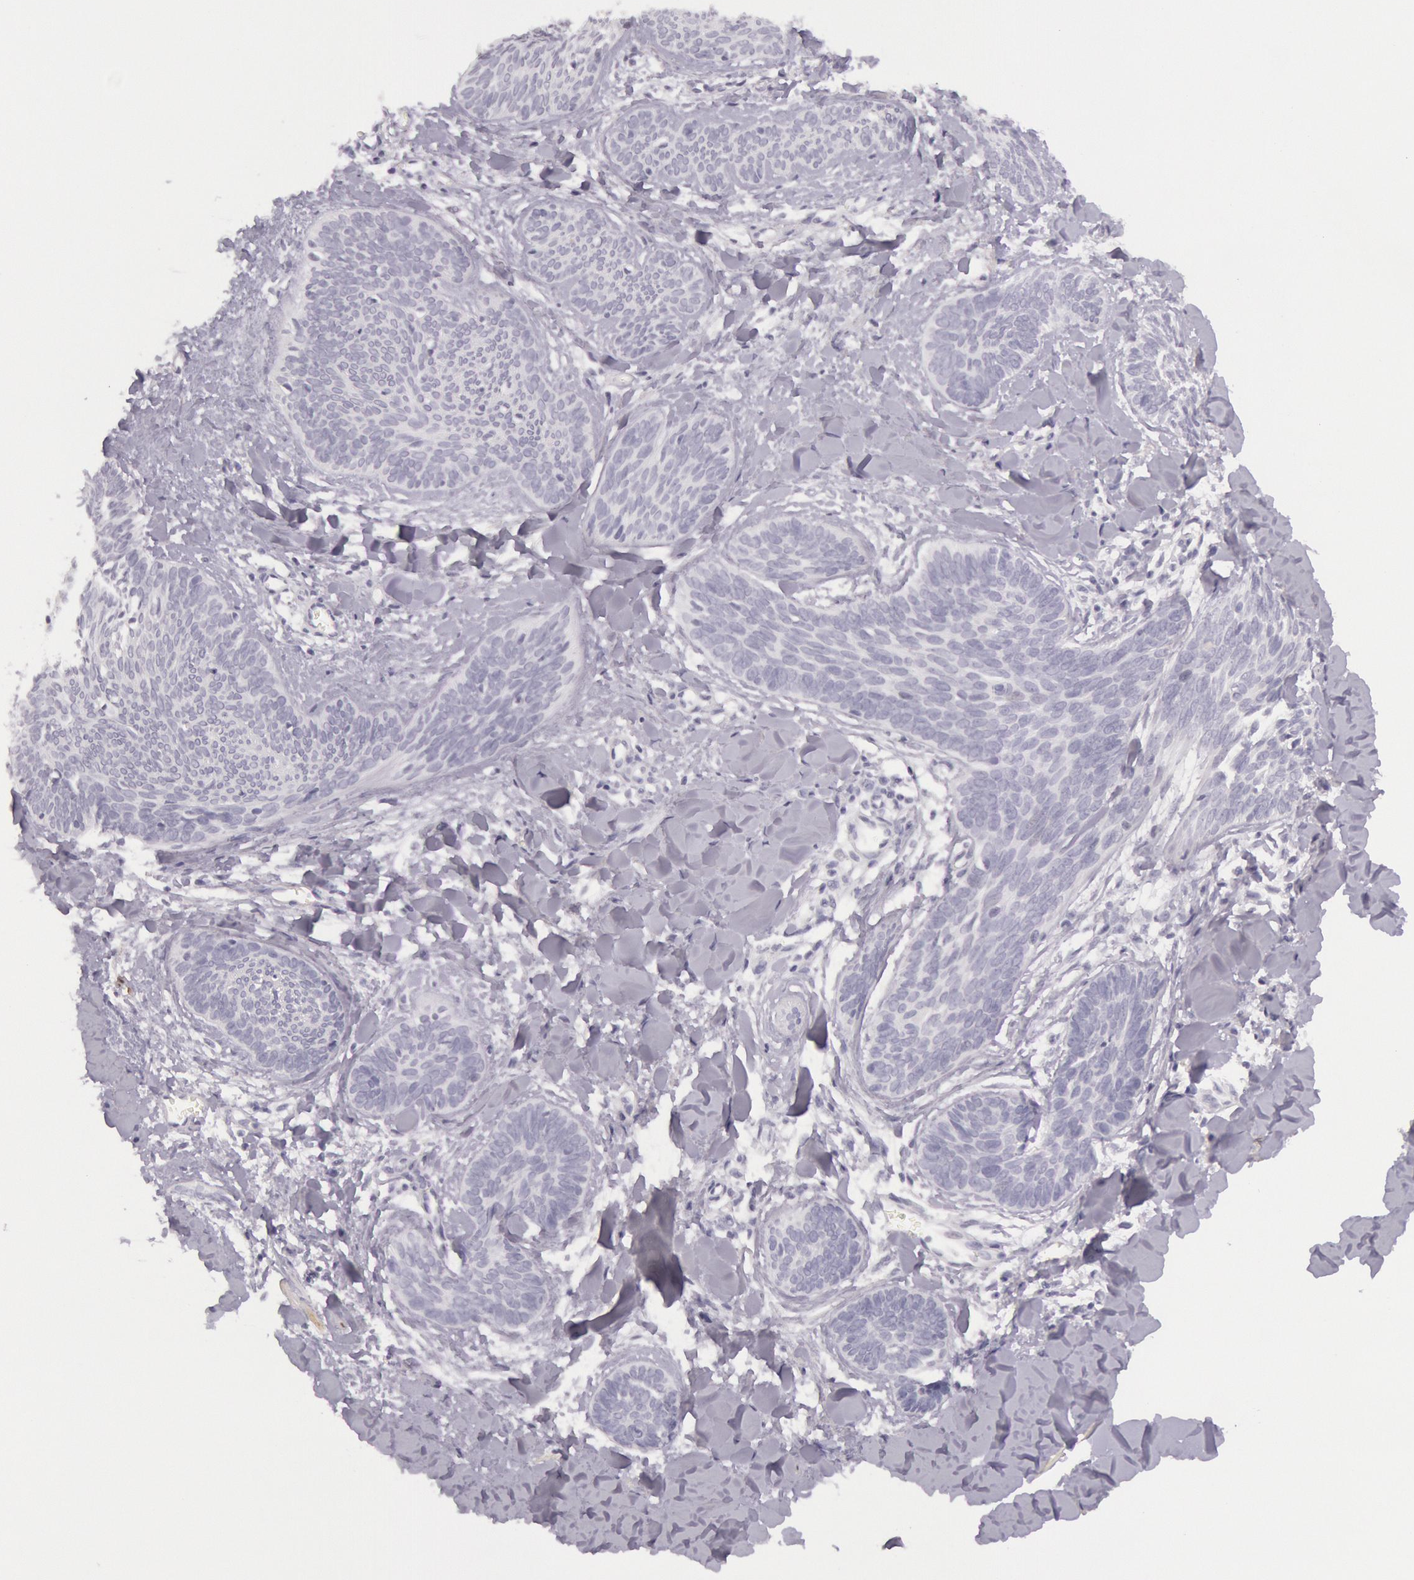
{"staining": {"intensity": "negative", "quantity": "none", "location": "none"}, "tissue": "skin cancer", "cell_type": "Tumor cells", "image_type": "cancer", "snomed": [{"axis": "morphology", "description": "Basal cell carcinoma"}, {"axis": "topography", "description": "Skin"}], "caption": "A micrograph of human basal cell carcinoma (skin) is negative for staining in tumor cells.", "gene": "CKB", "patient": {"sex": "female", "age": 81}}